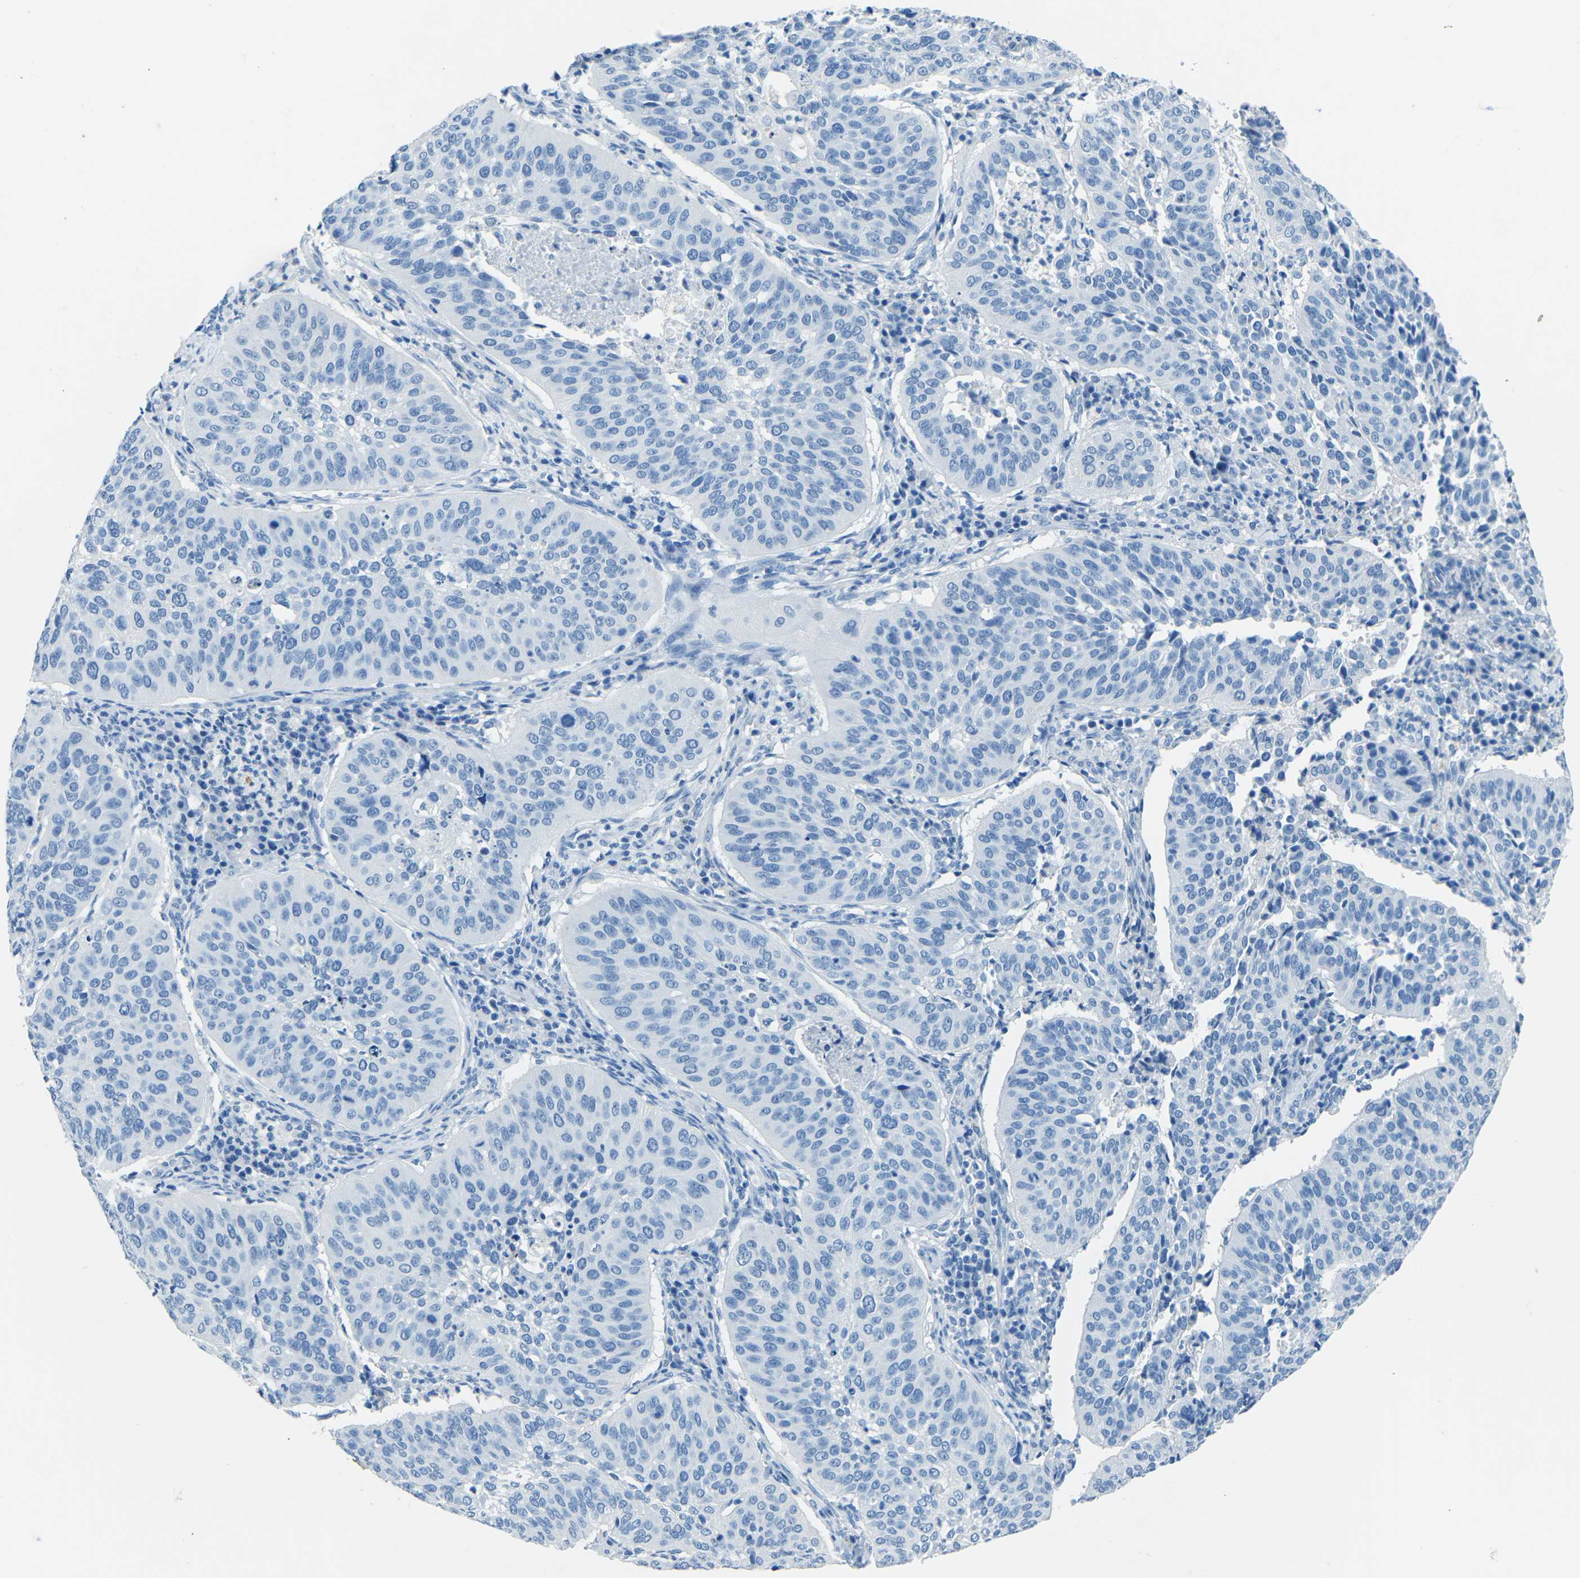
{"staining": {"intensity": "negative", "quantity": "none", "location": "none"}, "tissue": "cervical cancer", "cell_type": "Tumor cells", "image_type": "cancer", "snomed": [{"axis": "morphology", "description": "Normal tissue, NOS"}, {"axis": "morphology", "description": "Squamous cell carcinoma, NOS"}, {"axis": "topography", "description": "Cervix"}], "caption": "A histopathology image of cervical squamous cell carcinoma stained for a protein reveals no brown staining in tumor cells. (DAB (3,3'-diaminobenzidine) IHC, high magnification).", "gene": "MYH8", "patient": {"sex": "female", "age": 39}}